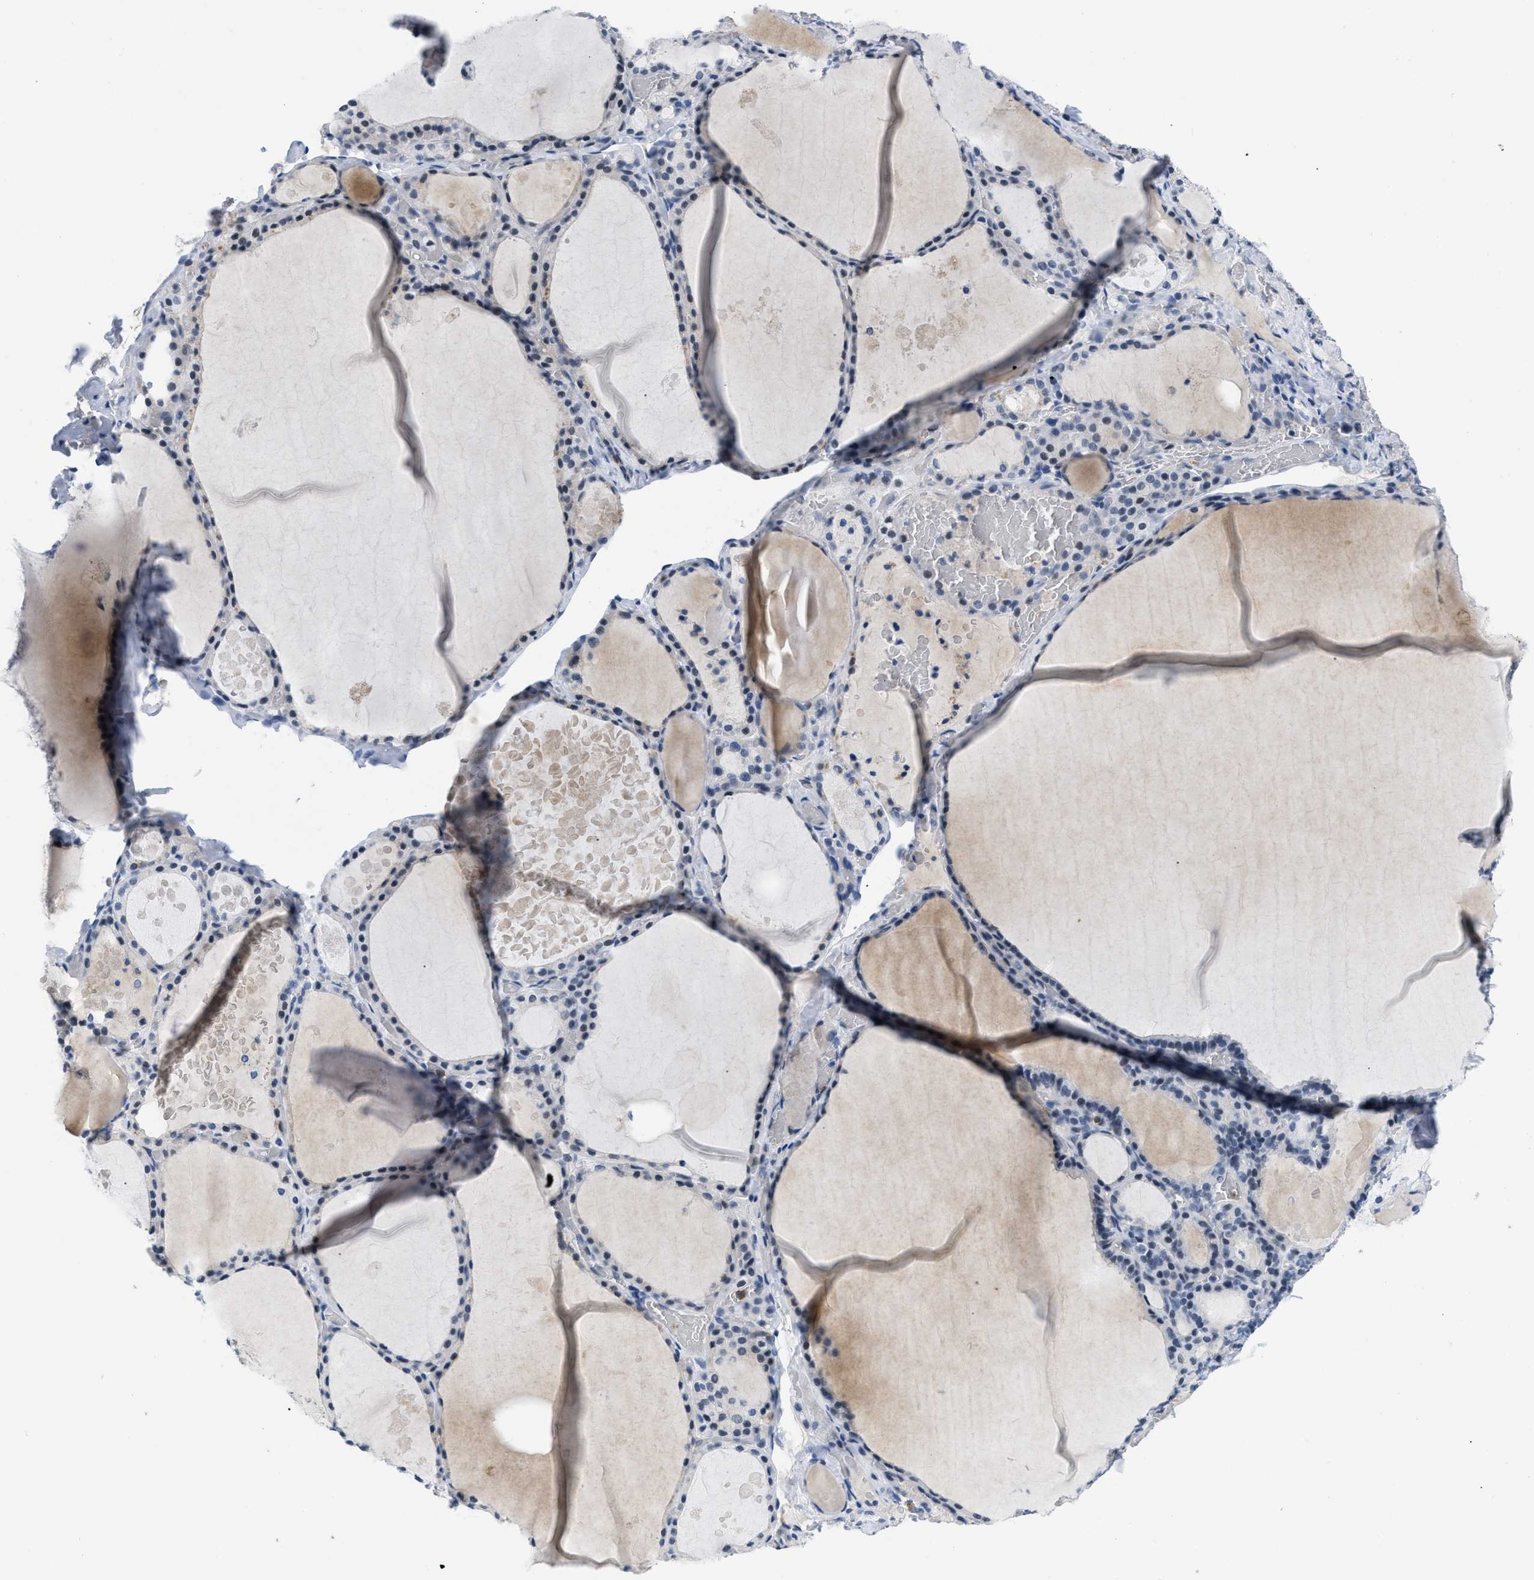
{"staining": {"intensity": "negative", "quantity": "none", "location": "none"}, "tissue": "thyroid gland", "cell_type": "Glandular cells", "image_type": "normal", "snomed": [{"axis": "morphology", "description": "Normal tissue, NOS"}, {"axis": "topography", "description": "Thyroid gland"}], "caption": "A micrograph of human thyroid gland is negative for staining in glandular cells. The staining was performed using DAB (3,3'-diaminobenzidine) to visualize the protein expression in brown, while the nuclei were stained in blue with hematoxylin (Magnification: 20x).", "gene": "BOLL", "patient": {"sex": "male", "age": 56}}